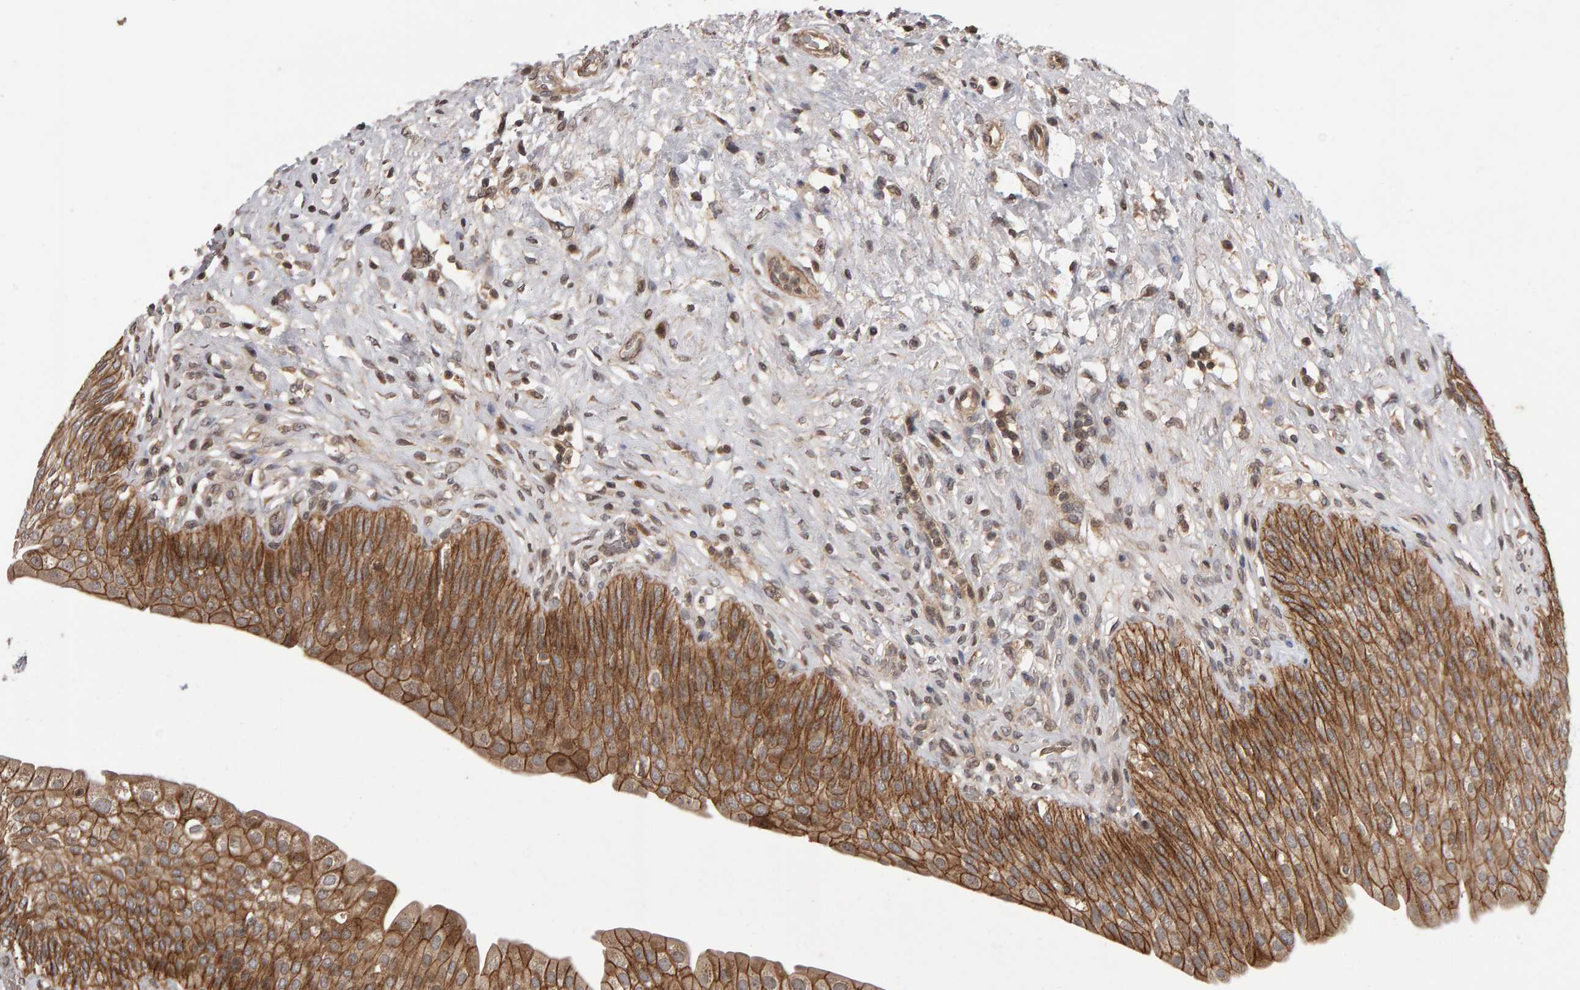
{"staining": {"intensity": "moderate", "quantity": ">75%", "location": "cytoplasmic/membranous"}, "tissue": "urinary bladder", "cell_type": "Urothelial cells", "image_type": "normal", "snomed": [{"axis": "morphology", "description": "Normal tissue, NOS"}, {"axis": "topography", "description": "Urinary bladder"}], "caption": "Human urinary bladder stained for a protein (brown) reveals moderate cytoplasmic/membranous positive staining in about >75% of urothelial cells.", "gene": "SCRIB", "patient": {"sex": "male", "age": 46}}